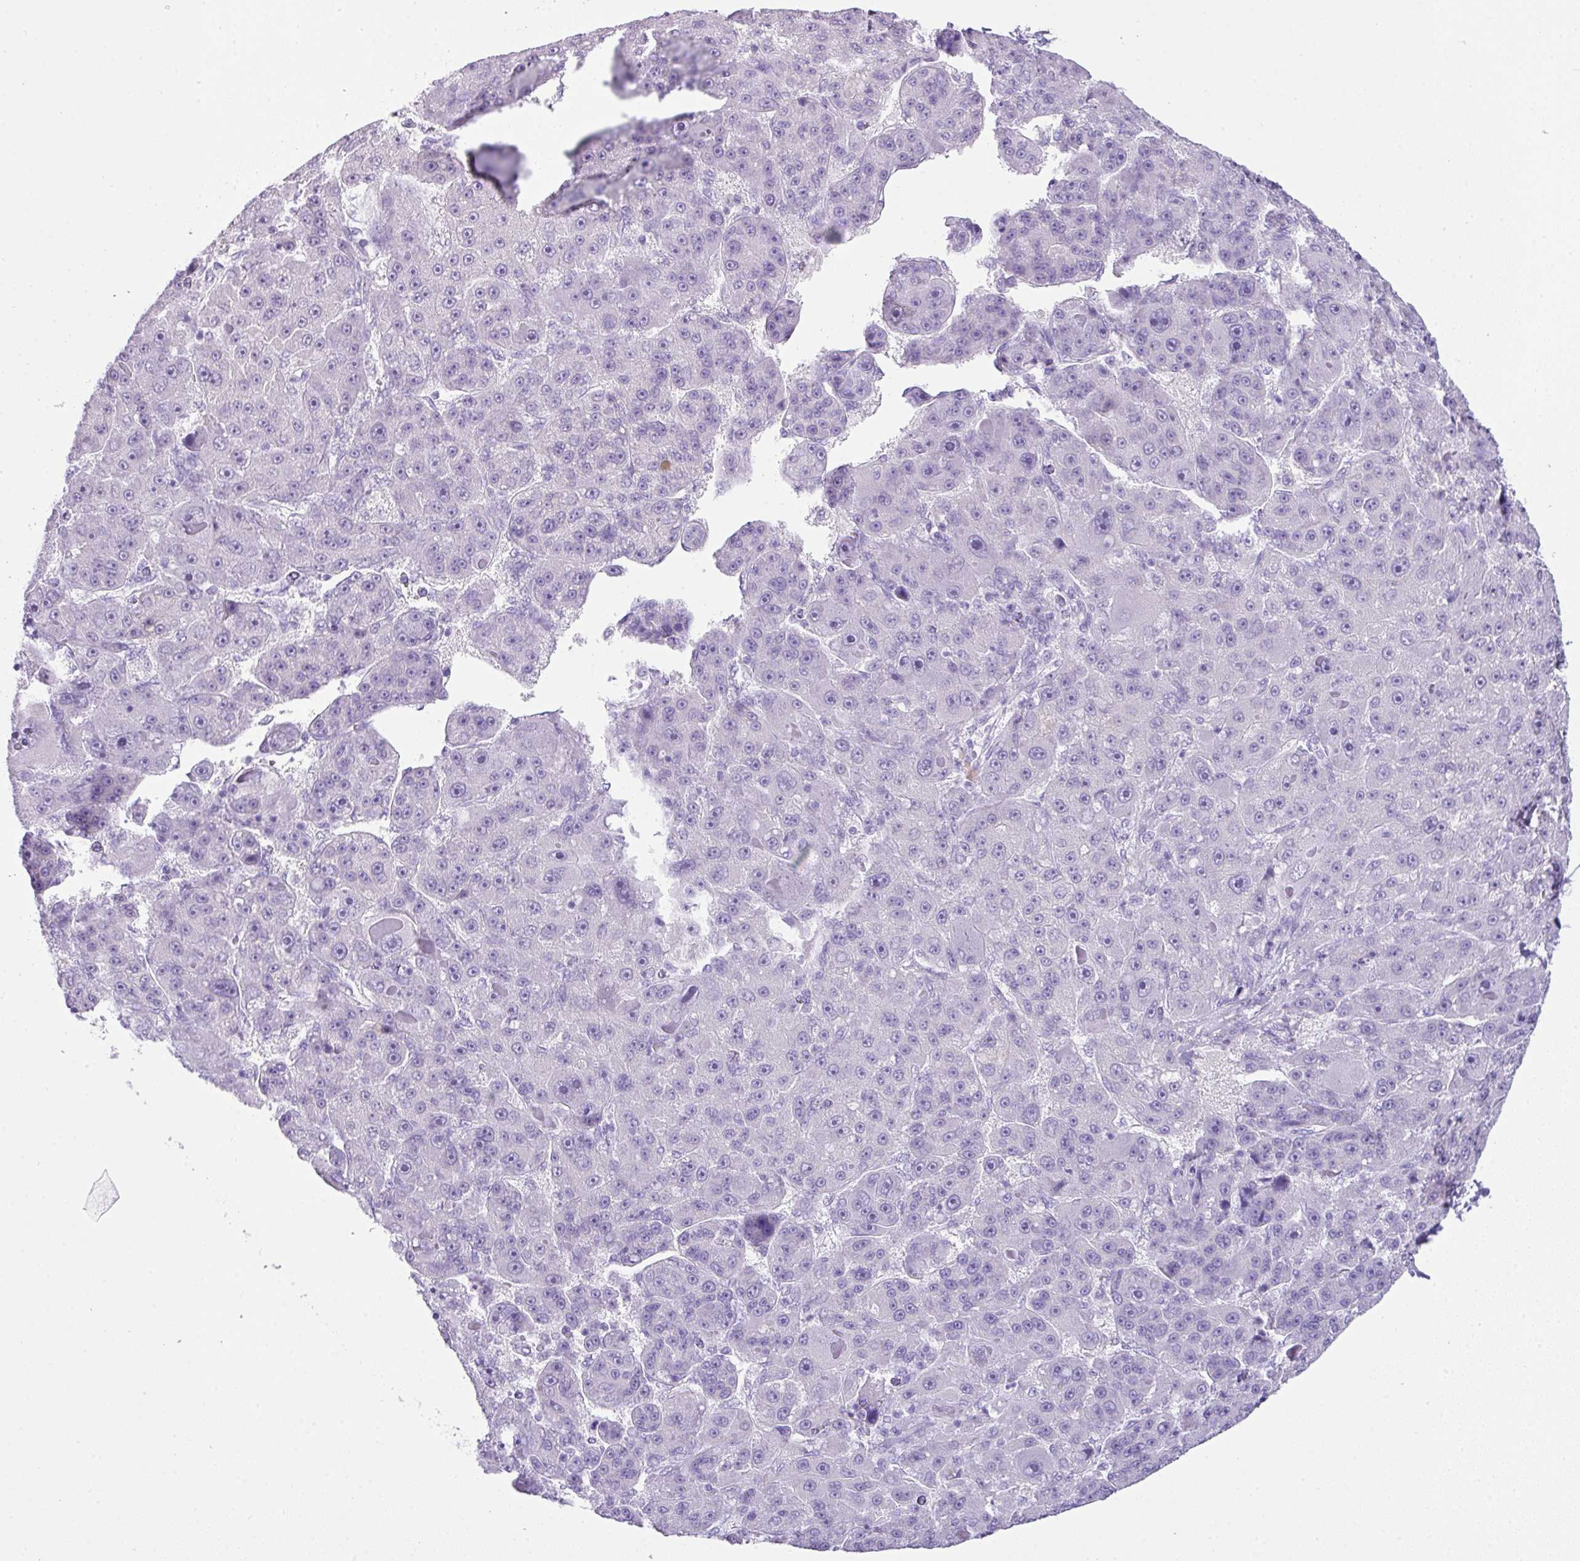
{"staining": {"intensity": "negative", "quantity": "none", "location": "none"}, "tissue": "liver cancer", "cell_type": "Tumor cells", "image_type": "cancer", "snomed": [{"axis": "morphology", "description": "Carcinoma, Hepatocellular, NOS"}, {"axis": "topography", "description": "Liver"}], "caption": "Tumor cells show no significant positivity in liver cancer.", "gene": "TNP1", "patient": {"sex": "male", "age": 76}}